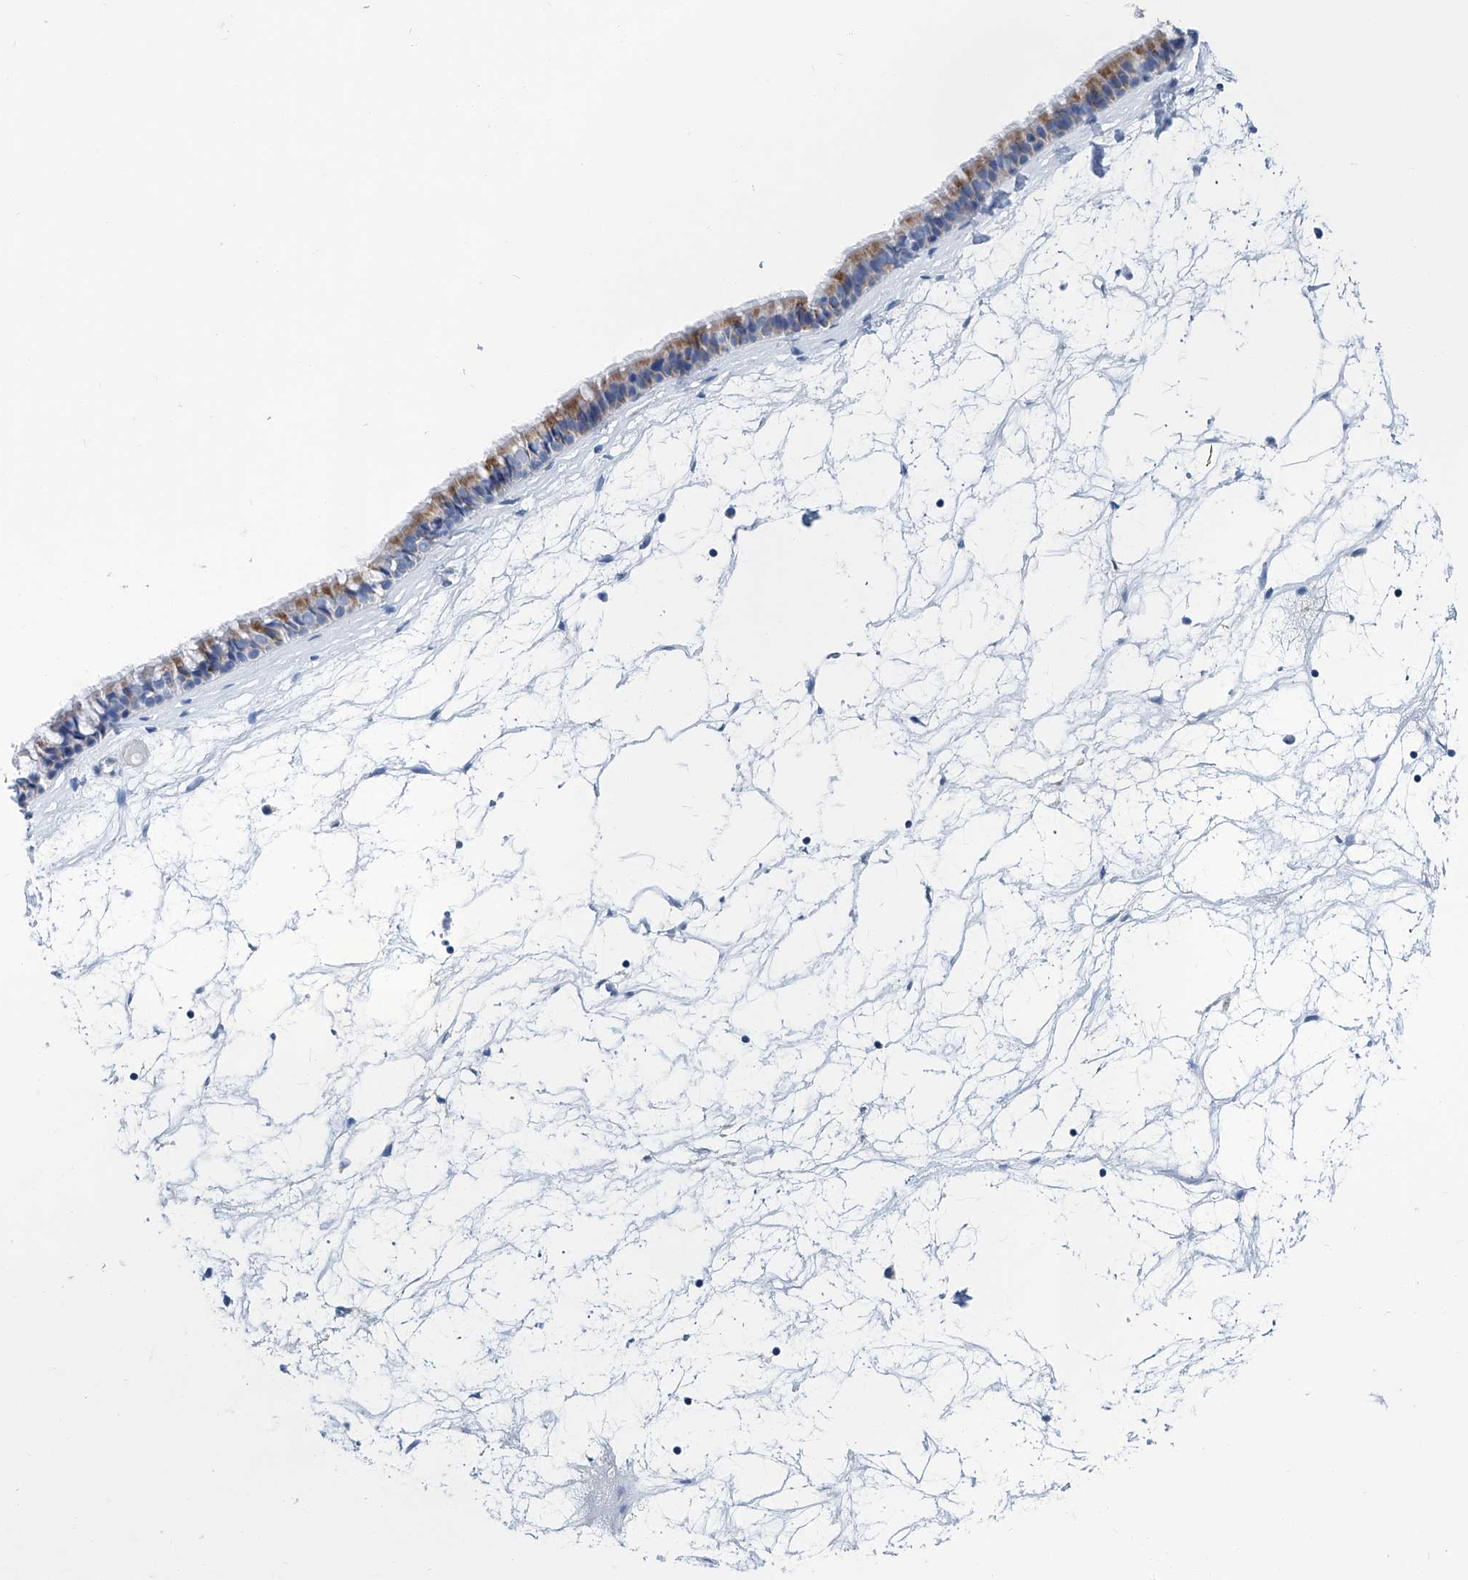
{"staining": {"intensity": "moderate", "quantity": "<25%", "location": "cytoplasmic/membranous"}, "tissue": "nasopharynx", "cell_type": "Respiratory epithelial cells", "image_type": "normal", "snomed": [{"axis": "morphology", "description": "Normal tissue, NOS"}, {"axis": "topography", "description": "Nasopharynx"}], "caption": "Protein expression analysis of benign nasopharynx reveals moderate cytoplasmic/membranous positivity in approximately <25% of respiratory epithelial cells.", "gene": "MT", "patient": {"sex": "male", "age": 64}}